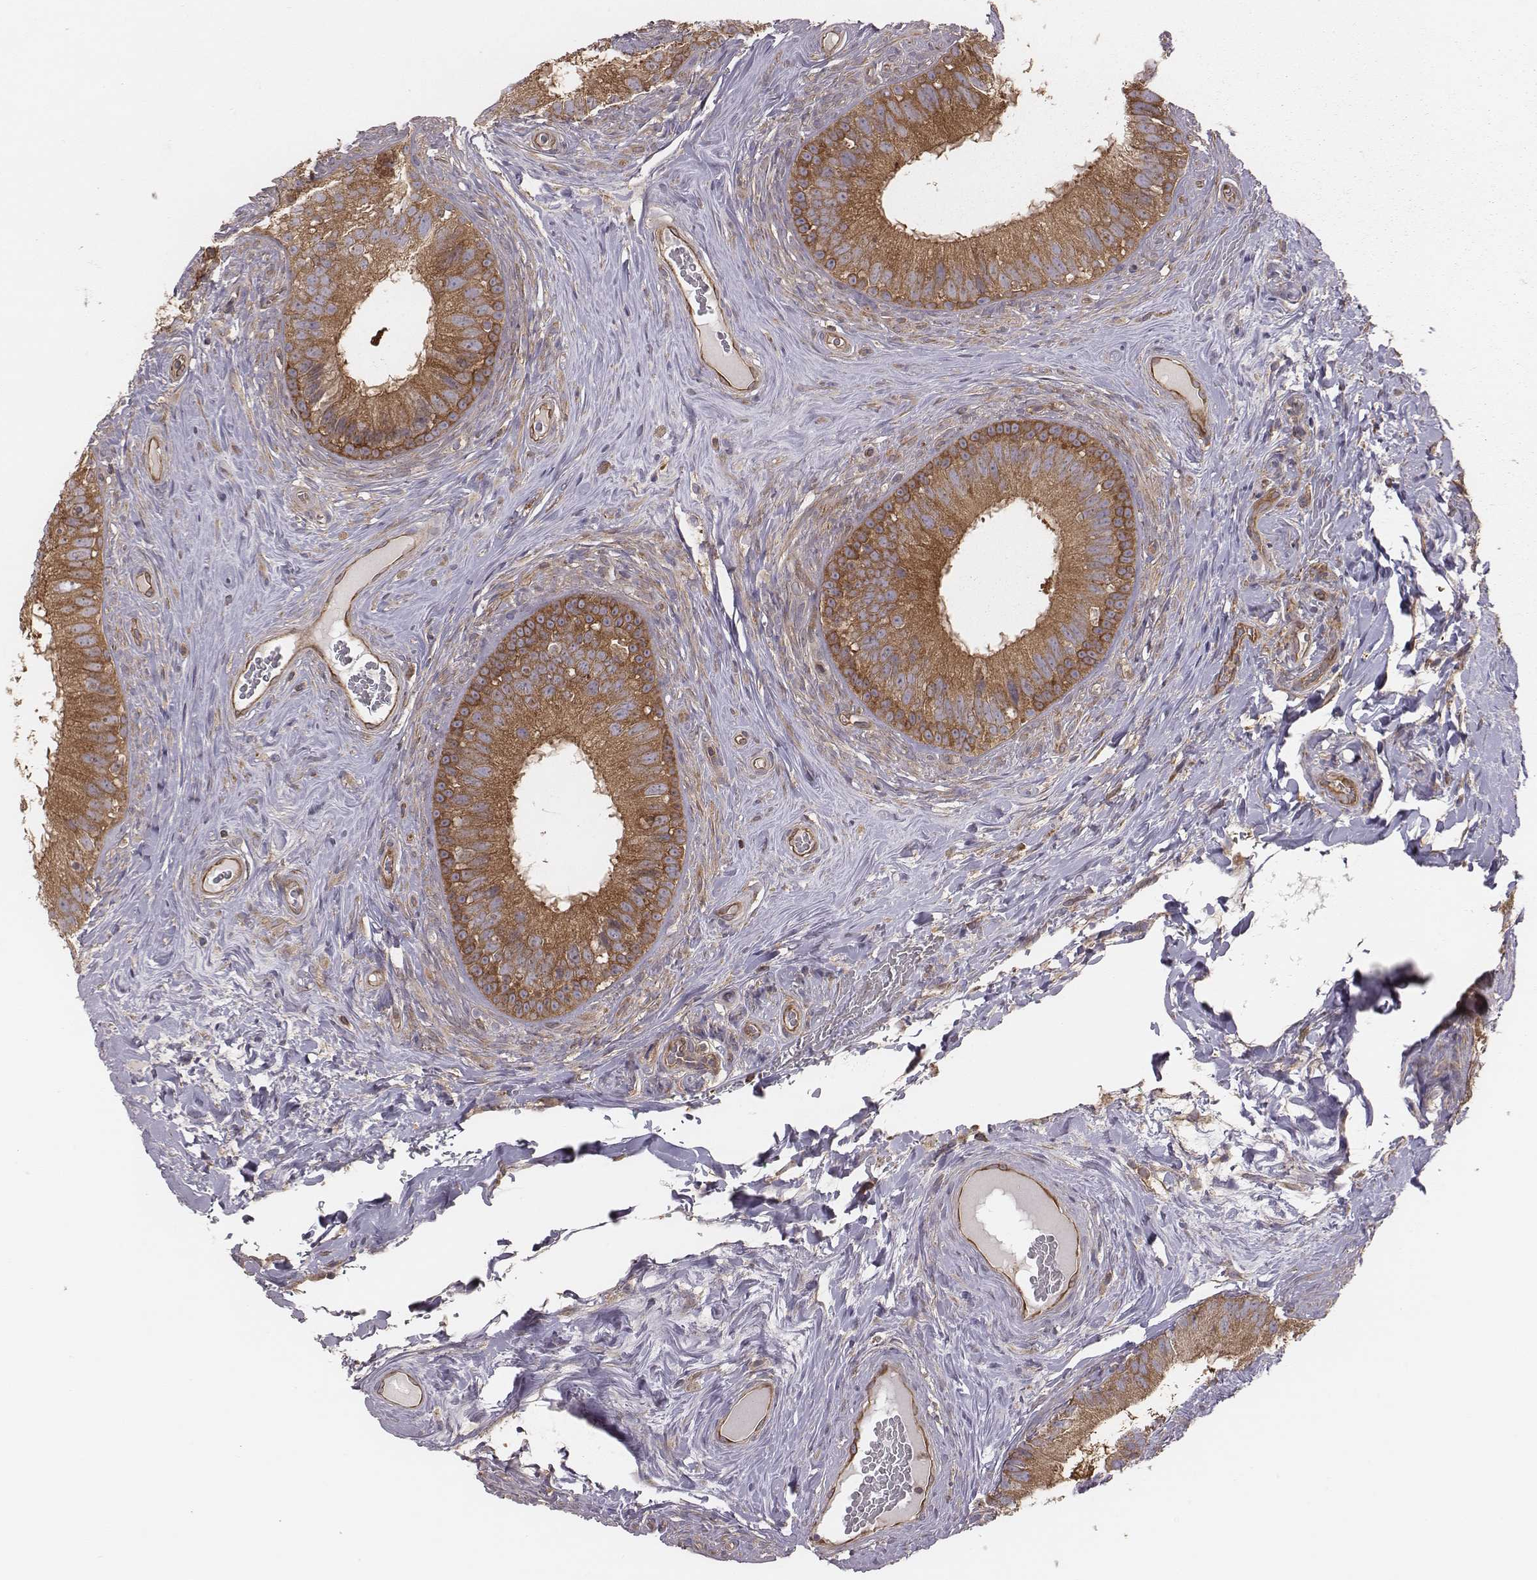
{"staining": {"intensity": "moderate", "quantity": ">75%", "location": "cytoplasmic/membranous"}, "tissue": "epididymis", "cell_type": "Glandular cells", "image_type": "normal", "snomed": [{"axis": "morphology", "description": "Normal tissue, NOS"}, {"axis": "topography", "description": "Epididymis"}], "caption": "Immunohistochemical staining of unremarkable epididymis shows moderate cytoplasmic/membranous protein staining in about >75% of glandular cells. The protein is stained brown, and the nuclei are stained in blue (DAB (3,3'-diaminobenzidine) IHC with brightfield microscopy, high magnification).", "gene": "CAD", "patient": {"sex": "male", "age": 59}}